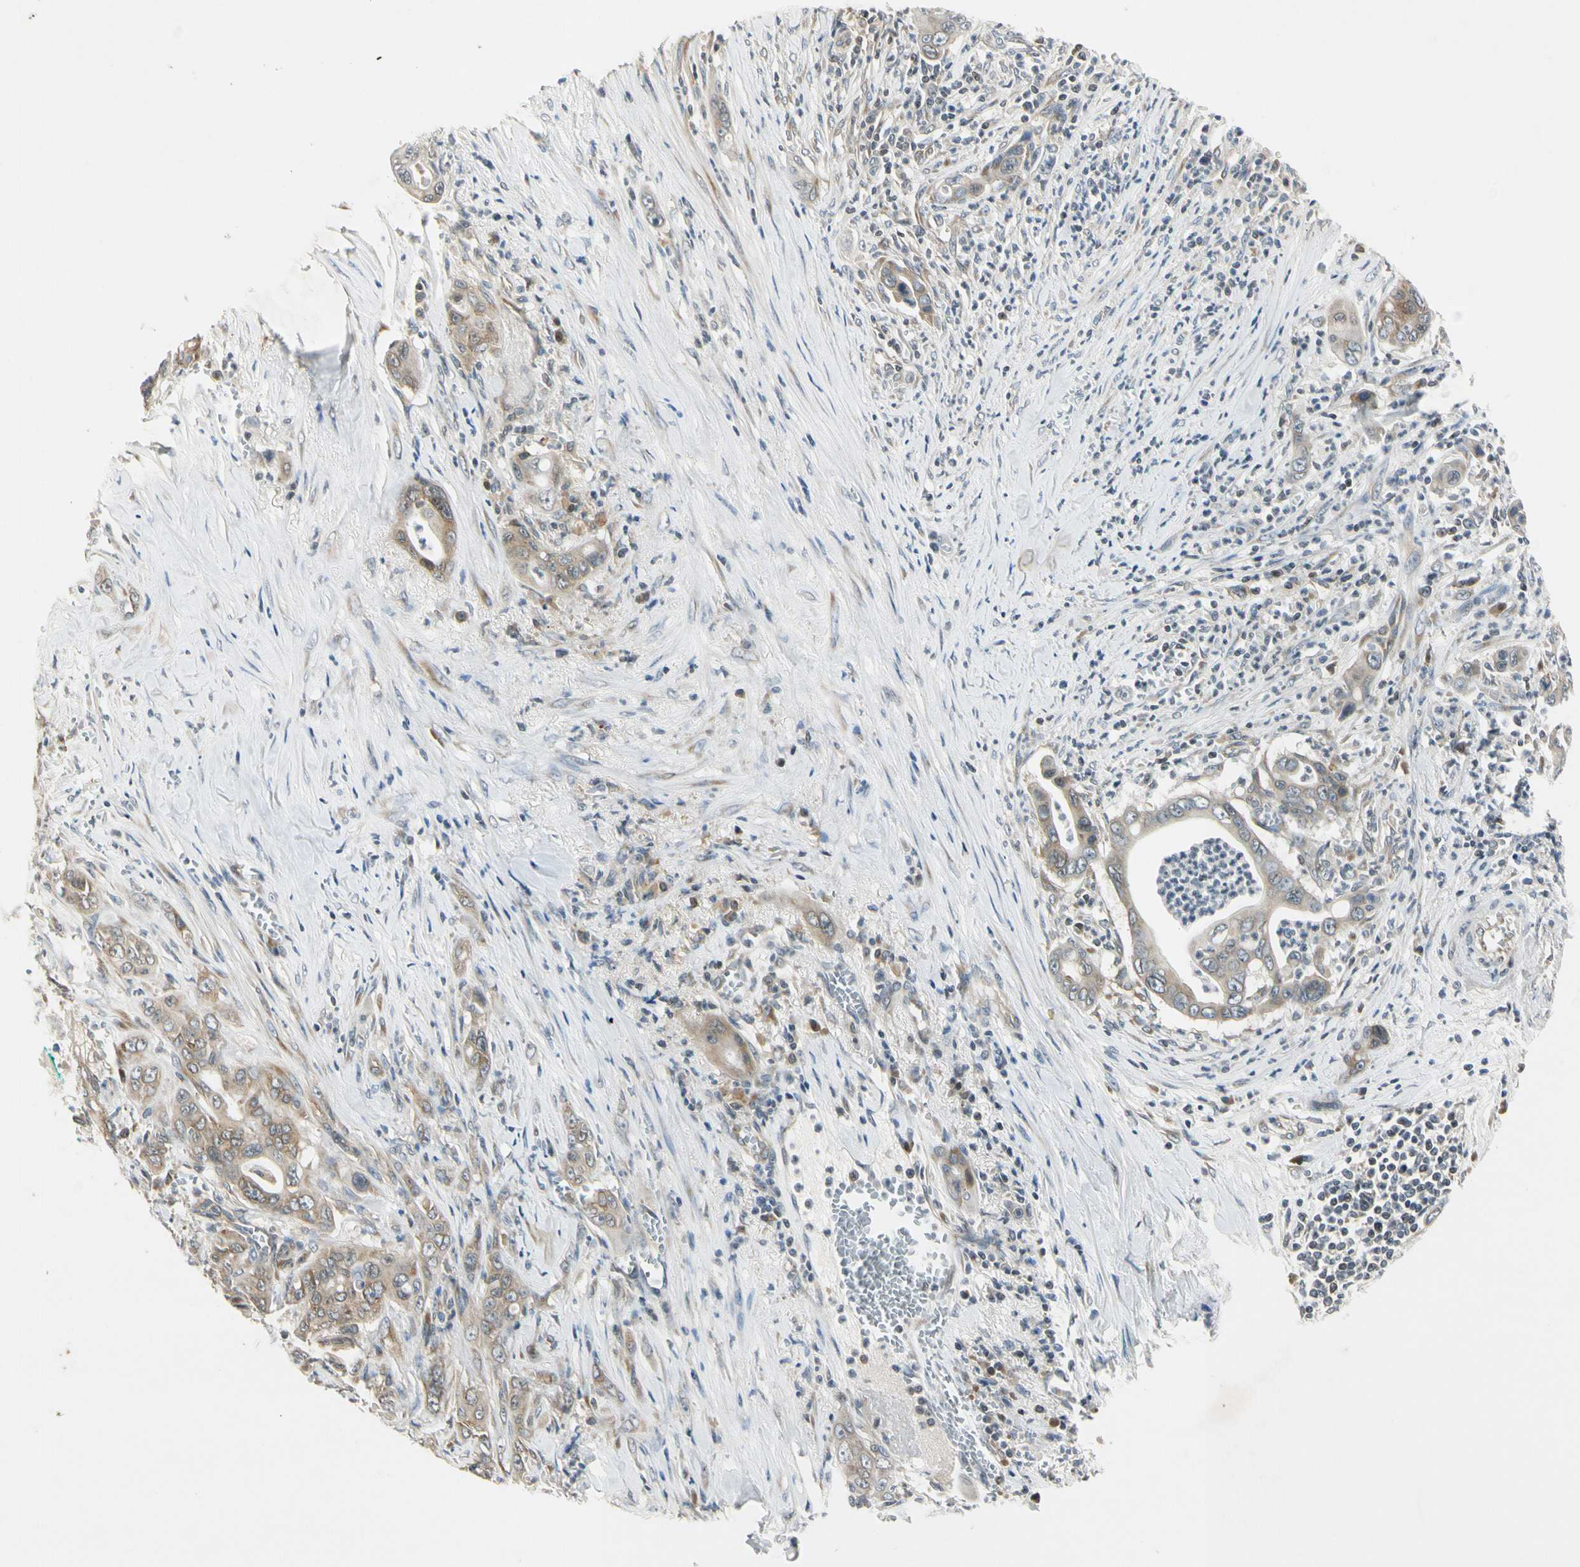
{"staining": {"intensity": "moderate", "quantity": ">75%", "location": "cytoplasmic/membranous"}, "tissue": "pancreatic cancer", "cell_type": "Tumor cells", "image_type": "cancer", "snomed": [{"axis": "morphology", "description": "Adenocarcinoma, NOS"}, {"axis": "topography", "description": "Pancreas"}], "caption": "DAB immunohistochemical staining of human pancreatic cancer demonstrates moderate cytoplasmic/membranous protein expression in about >75% of tumor cells.", "gene": "RPS6KB2", "patient": {"sex": "male", "age": 59}}